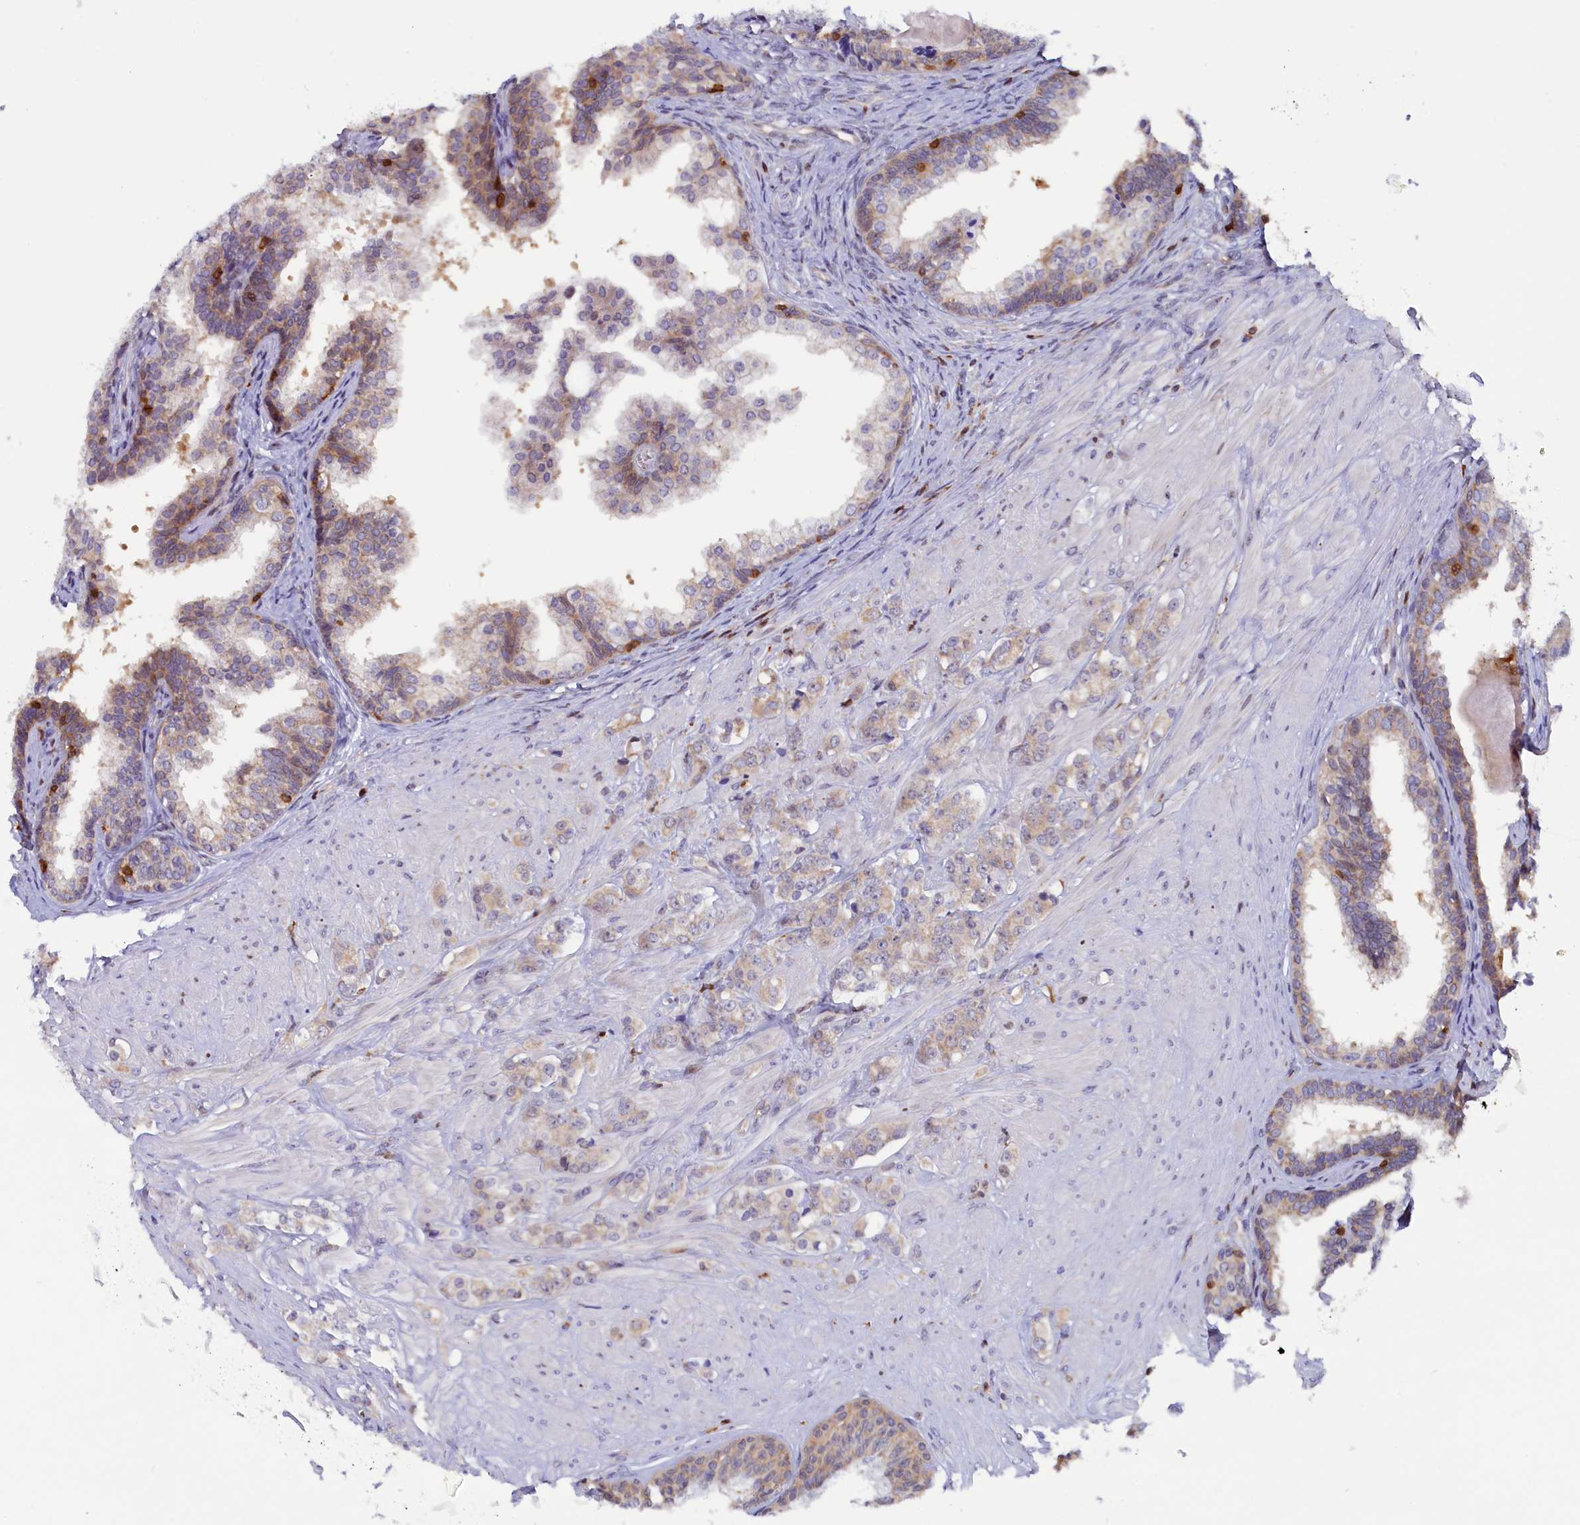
{"staining": {"intensity": "weak", "quantity": "<25%", "location": "cytoplasmic/membranous"}, "tissue": "prostate cancer", "cell_type": "Tumor cells", "image_type": "cancer", "snomed": [{"axis": "morphology", "description": "Adenocarcinoma, High grade"}, {"axis": "topography", "description": "Prostate"}], "caption": "IHC of human prostate cancer exhibits no positivity in tumor cells.", "gene": "CIAPIN1", "patient": {"sex": "male", "age": 62}}